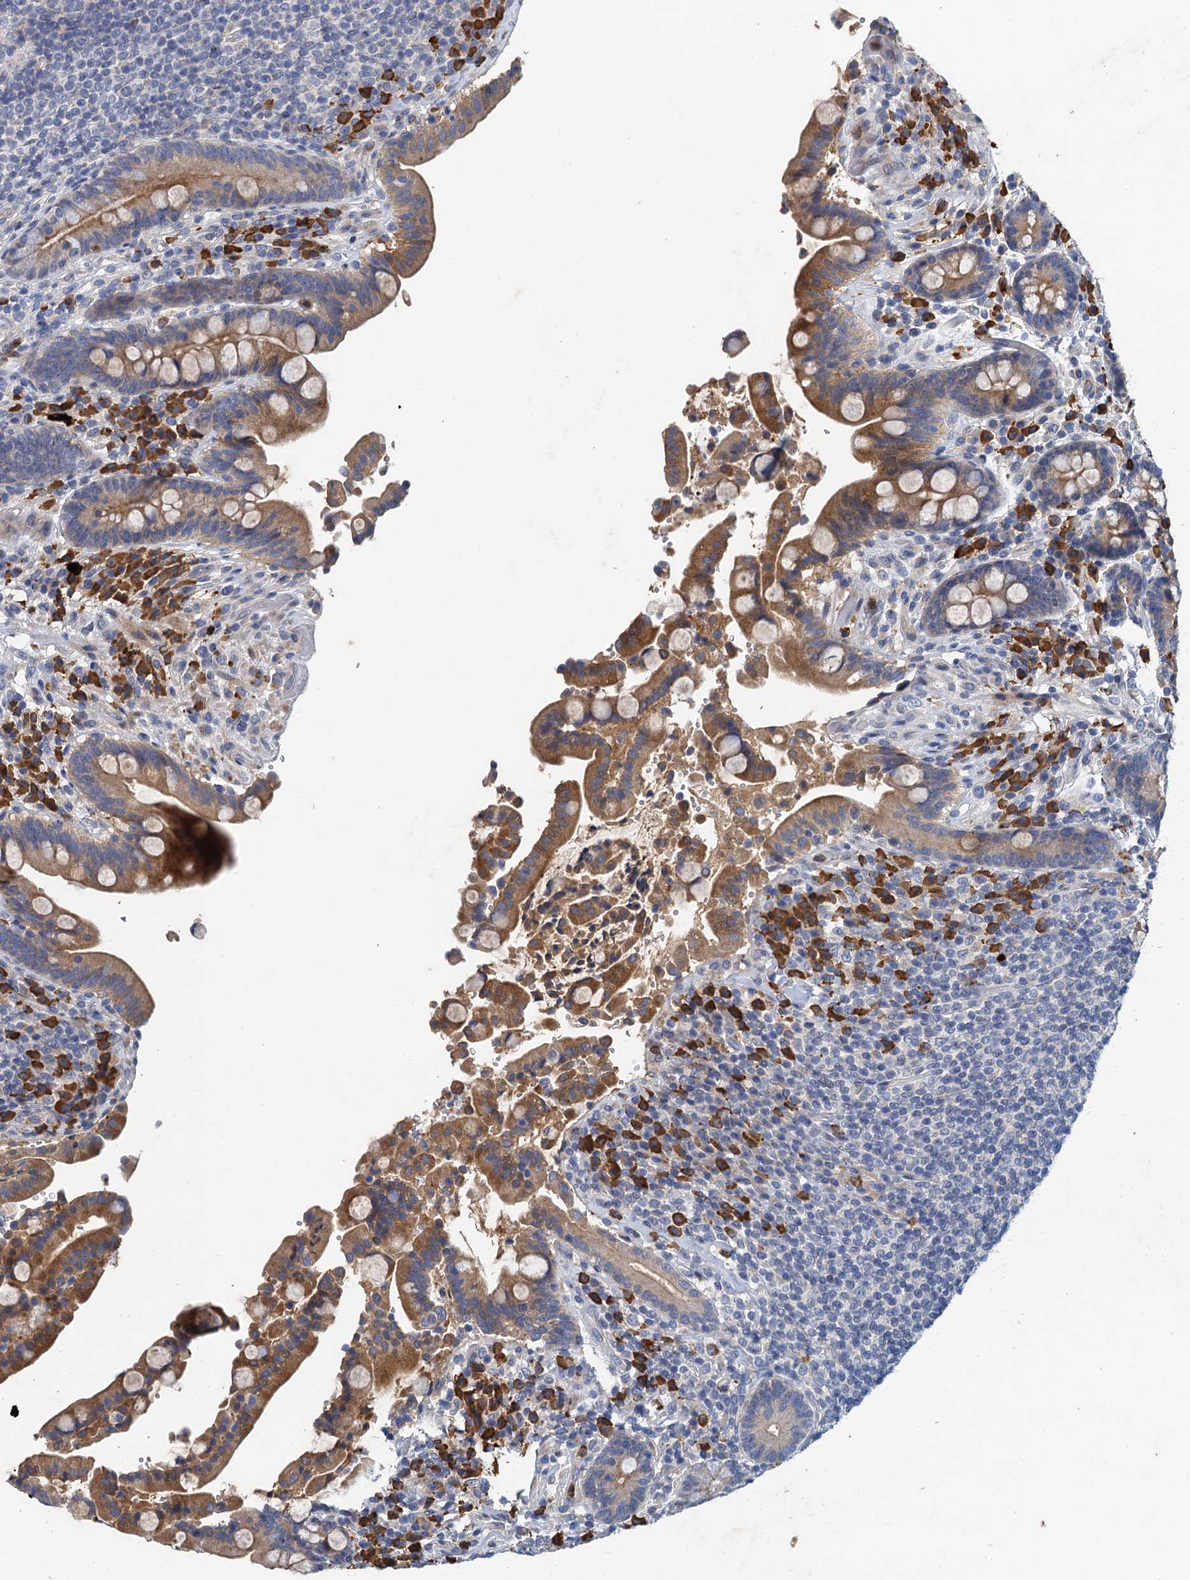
{"staining": {"intensity": "weak", "quantity": ">75%", "location": "cytoplasmic/membranous"}, "tissue": "colon", "cell_type": "Endothelial cells", "image_type": "normal", "snomed": [{"axis": "morphology", "description": "Normal tissue, NOS"}, {"axis": "topography", "description": "Colon"}], "caption": "A high-resolution image shows IHC staining of unremarkable colon, which demonstrates weak cytoplasmic/membranous expression in about >75% of endothelial cells.", "gene": "TPCN1", "patient": {"sex": "male", "age": 73}}